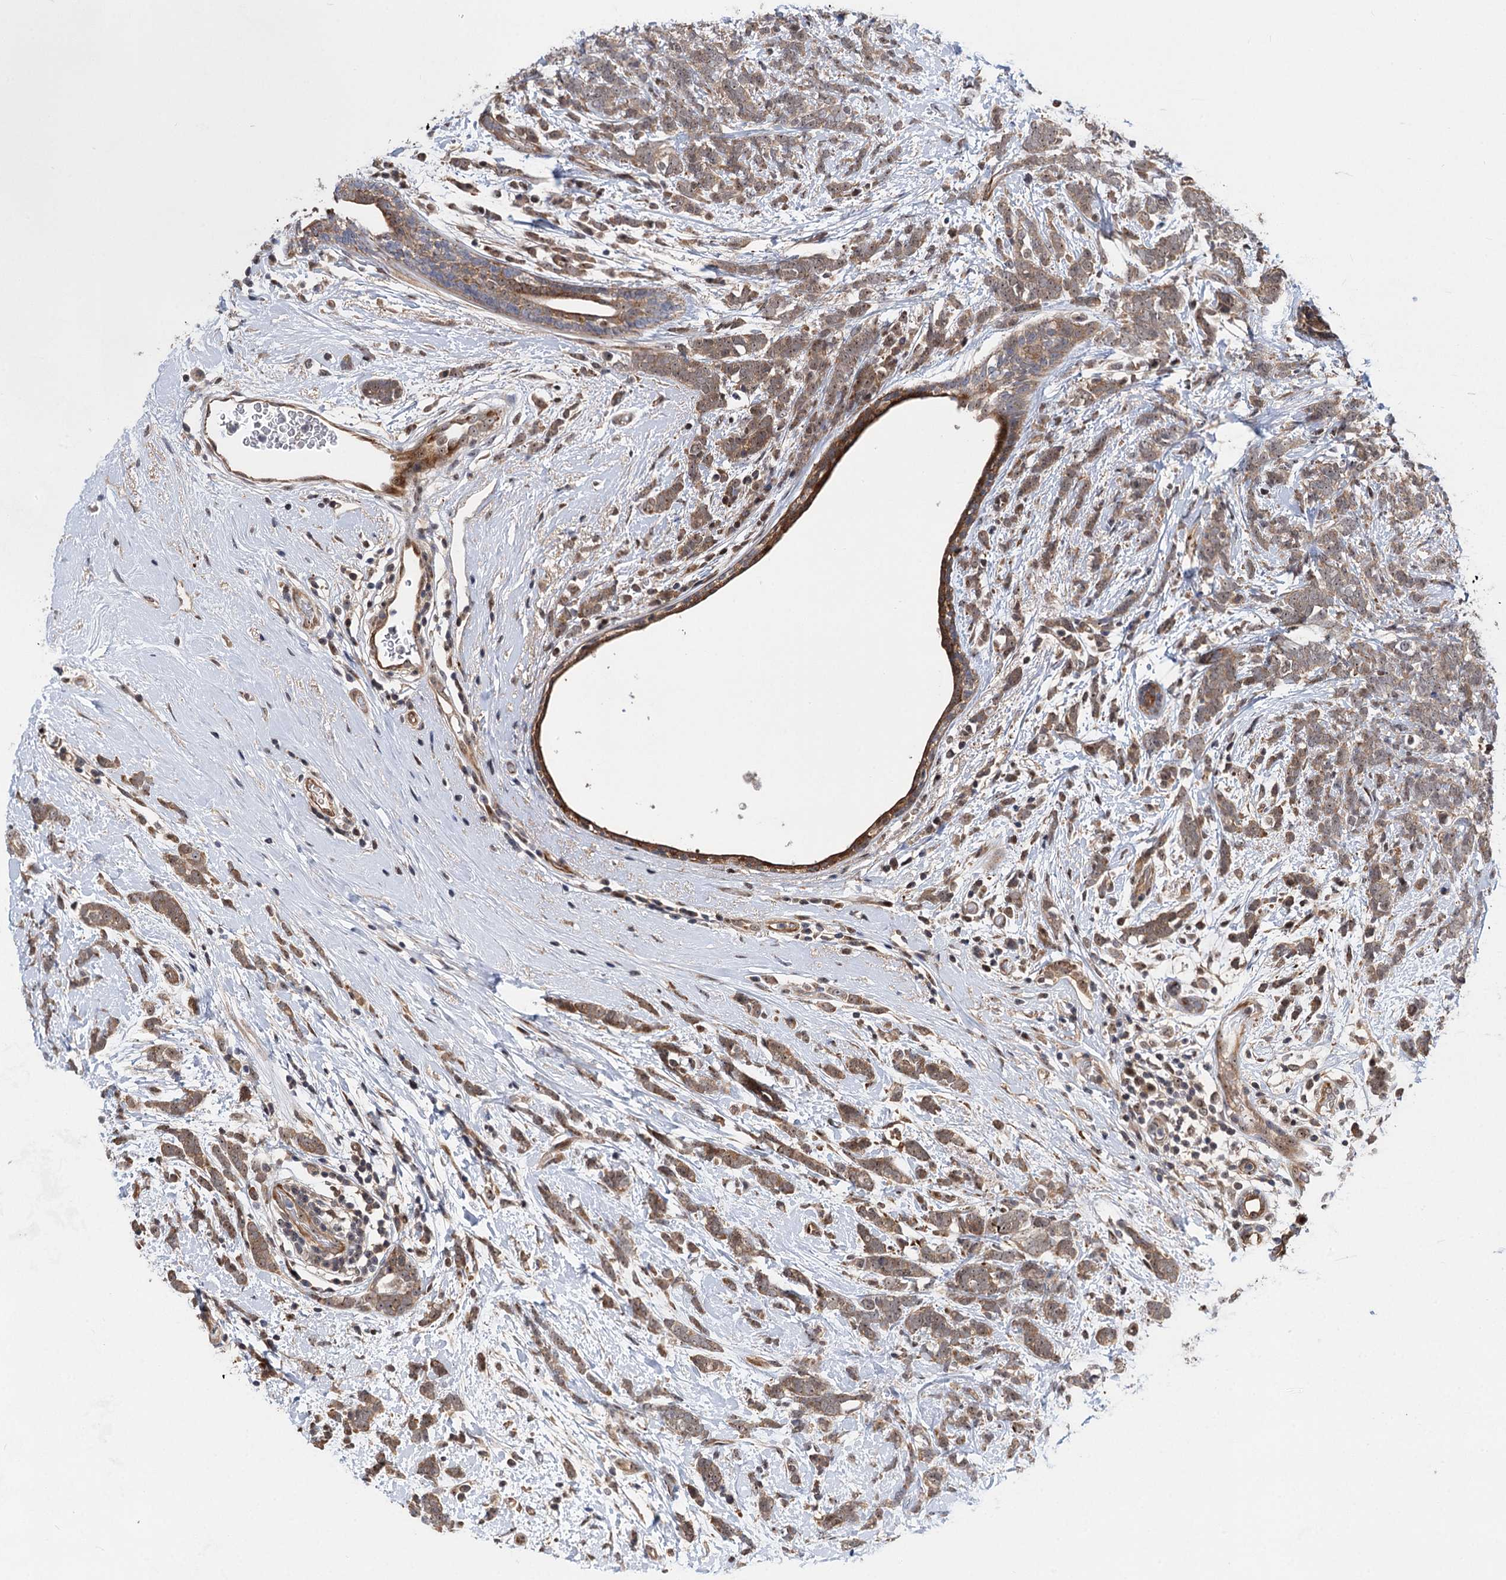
{"staining": {"intensity": "moderate", "quantity": ">75%", "location": "cytoplasmic/membranous"}, "tissue": "breast cancer", "cell_type": "Tumor cells", "image_type": "cancer", "snomed": [{"axis": "morphology", "description": "Lobular carcinoma"}, {"axis": "topography", "description": "Breast"}], "caption": "Breast cancer (lobular carcinoma) stained with a protein marker demonstrates moderate staining in tumor cells.", "gene": "GPBP1", "patient": {"sex": "female", "age": 58}}